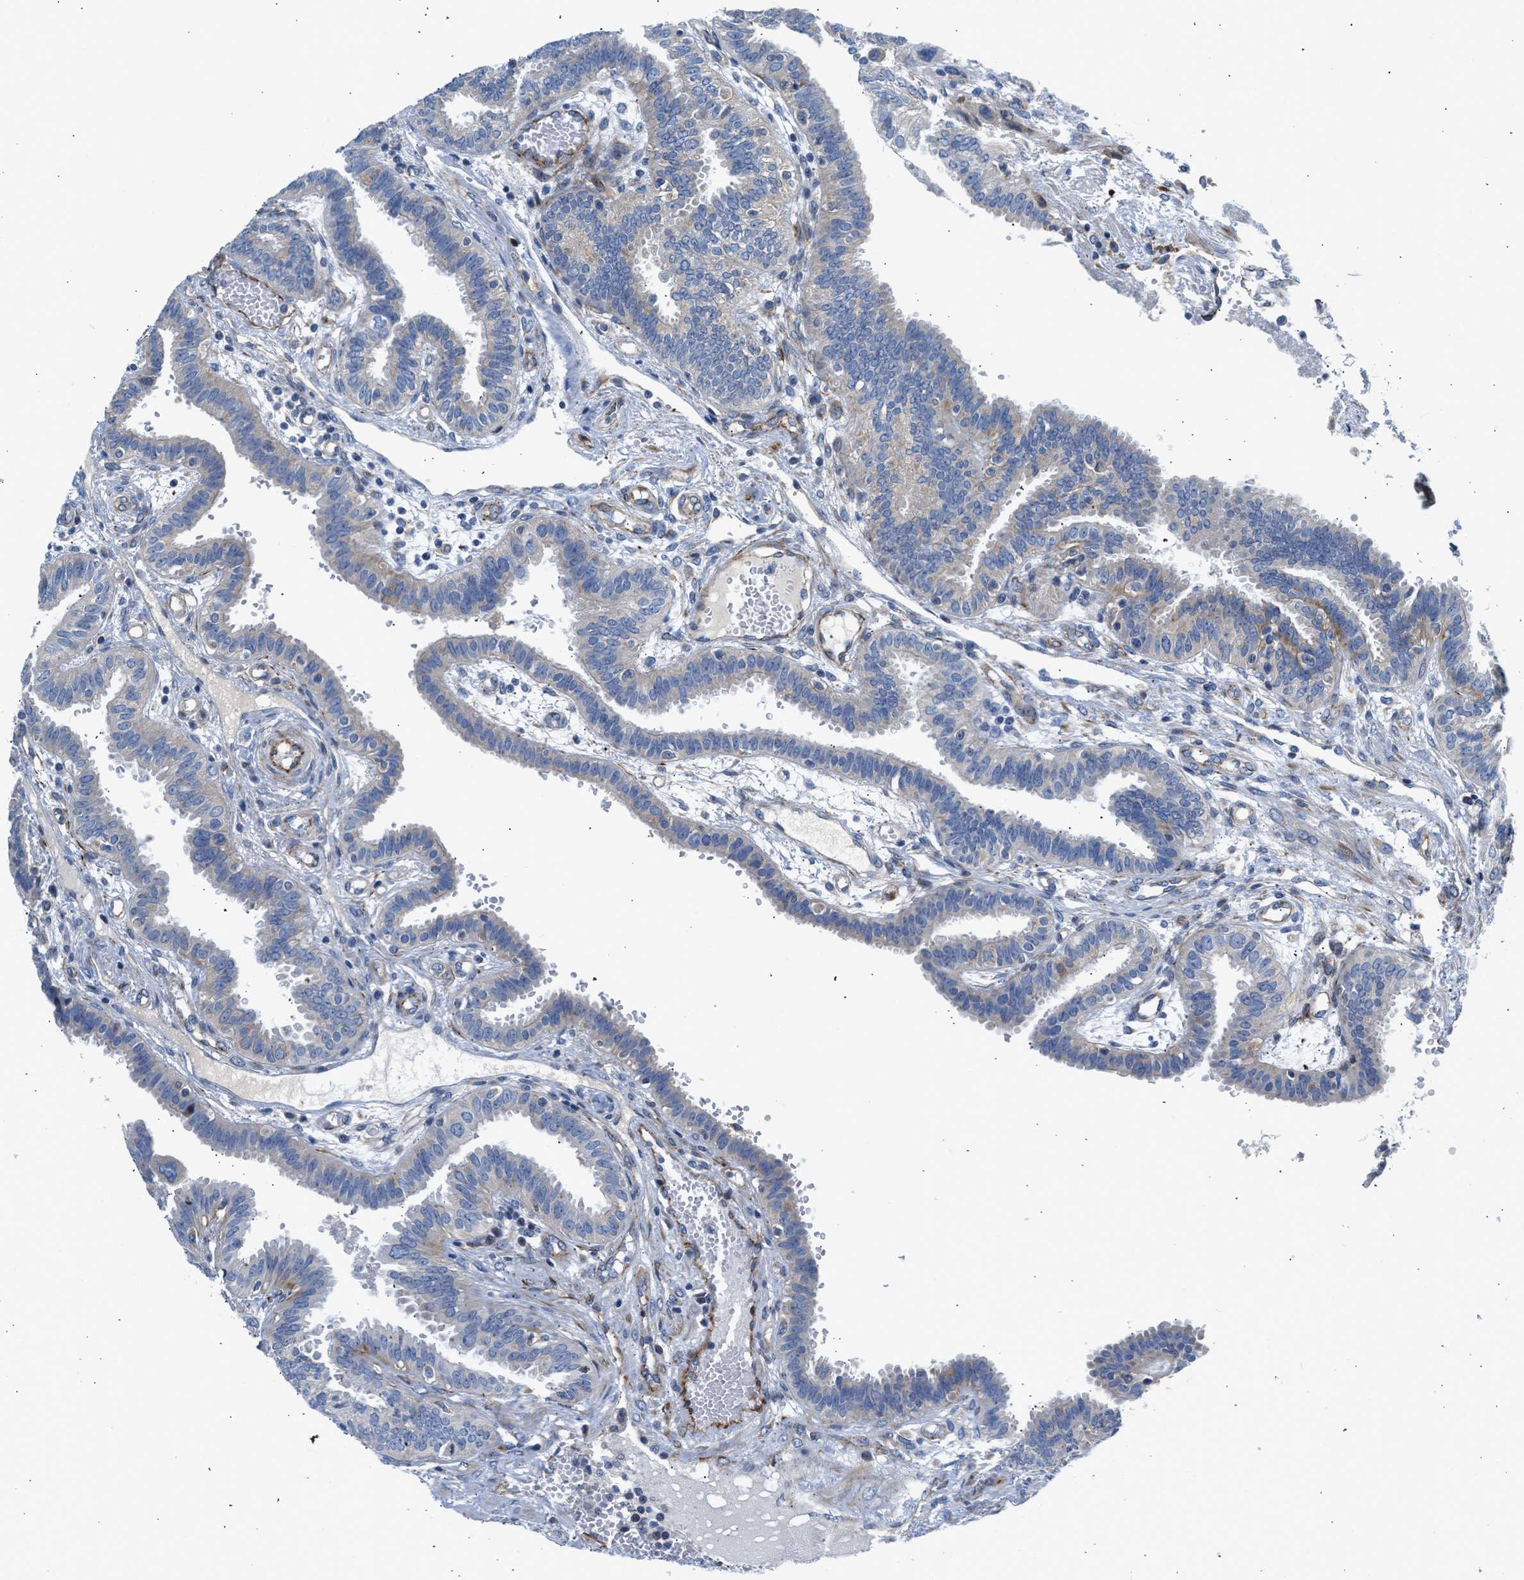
{"staining": {"intensity": "weak", "quantity": "<25%", "location": "cytoplasmic/membranous"}, "tissue": "fallopian tube", "cell_type": "Glandular cells", "image_type": "normal", "snomed": [{"axis": "morphology", "description": "Normal tissue, NOS"}, {"axis": "topography", "description": "Fallopian tube"}, {"axis": "topography", "description": "Placenta"}], "caption": "This is an IHC photomicrograph of benign human fallopian tube. There is no positivity in glandular cells.", "gene": "ULK4", "patient": {"sex": "female", "age": 32}}